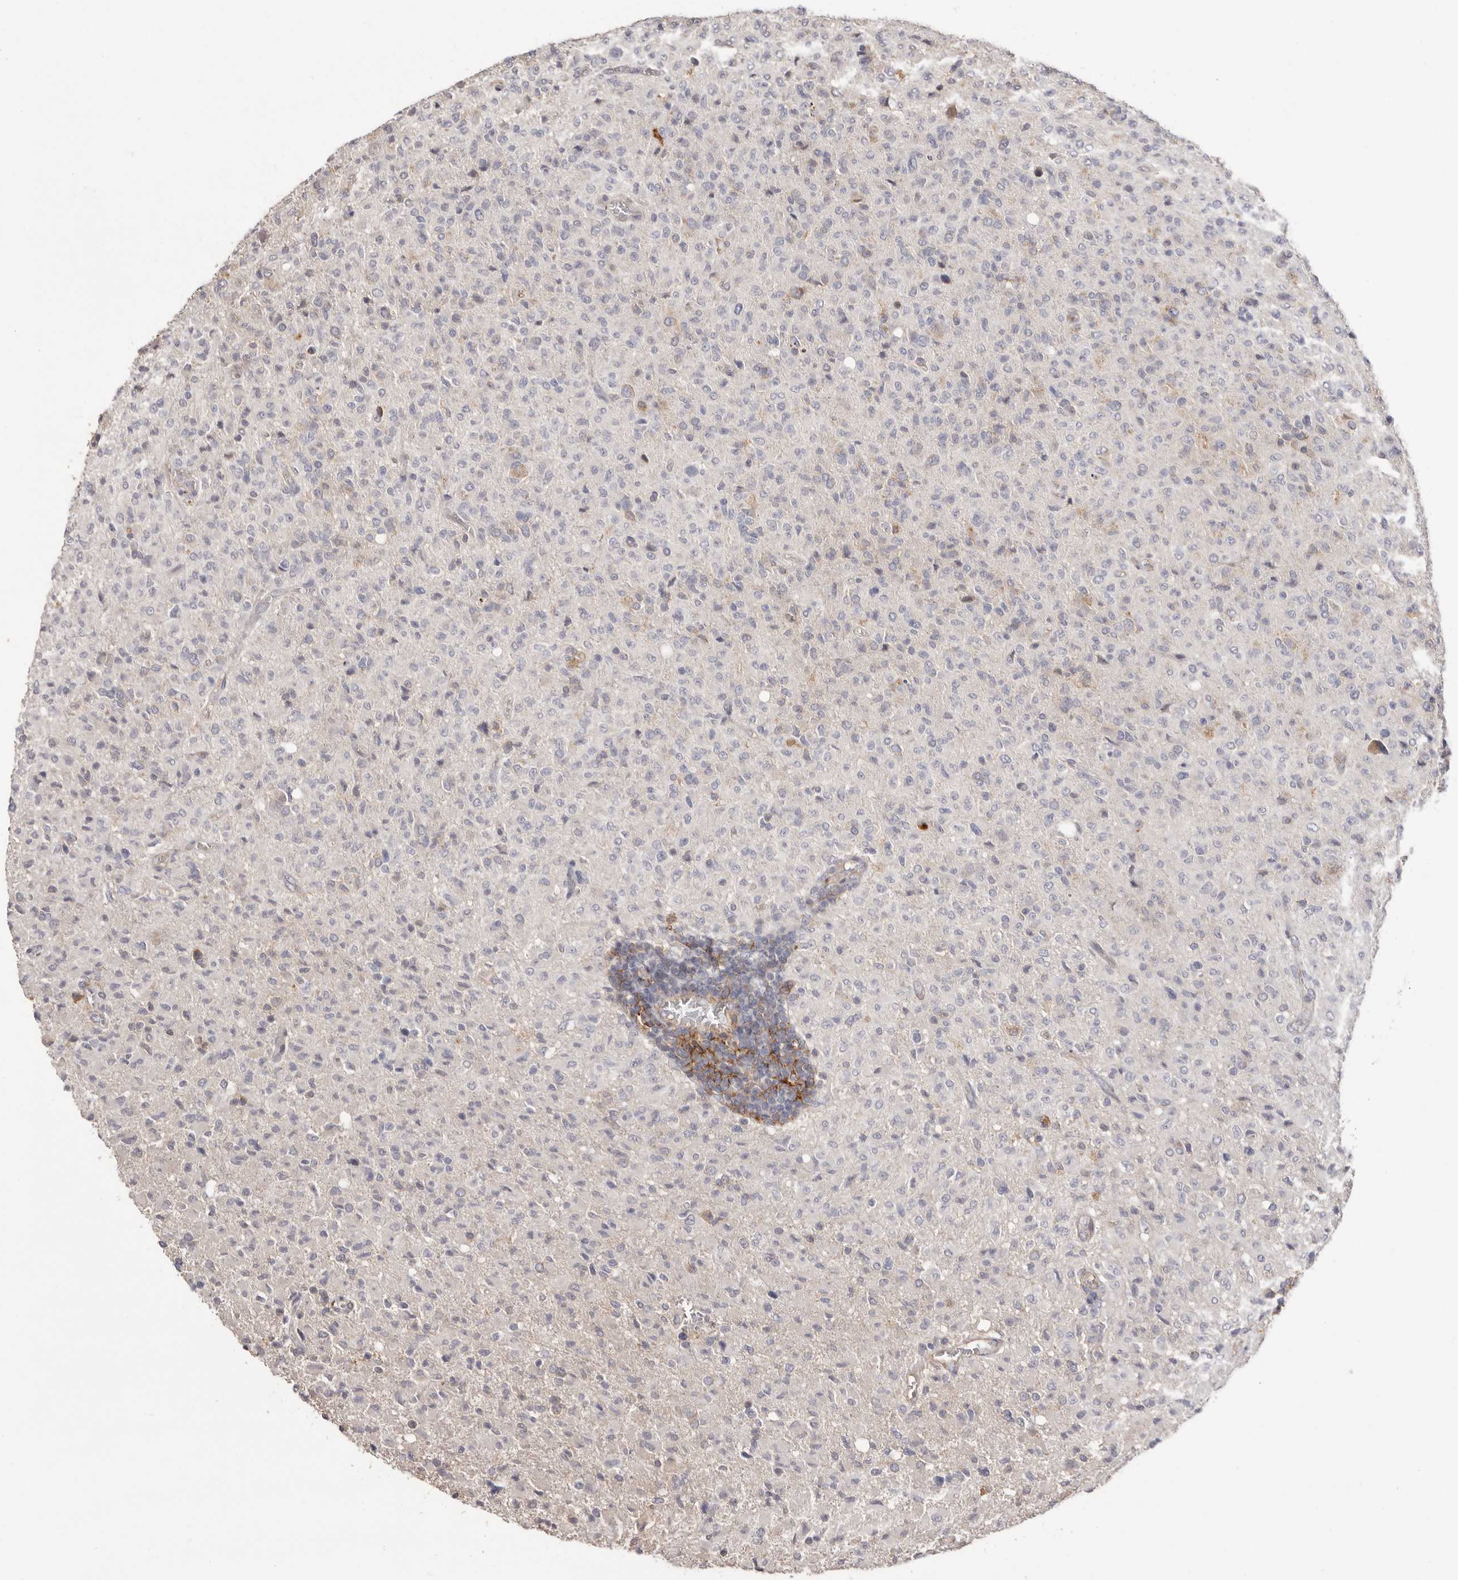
{"staining": {"intensity": "negative", "quantity": "none", "location": "none"}, "tissue": "glioma", "cell_type": "Tumor cells", "image_type": "cancer", "snomed": [{"axis": "morphology", "description": "Glioma, malignant, High grade"}, {"axis": "topography", "description": "Brain"}], "caption": "Tumor cells show no significant protein expression in glioma.", "gene": "MMACHC", "patient": {"sex": "female", "age": 57}}